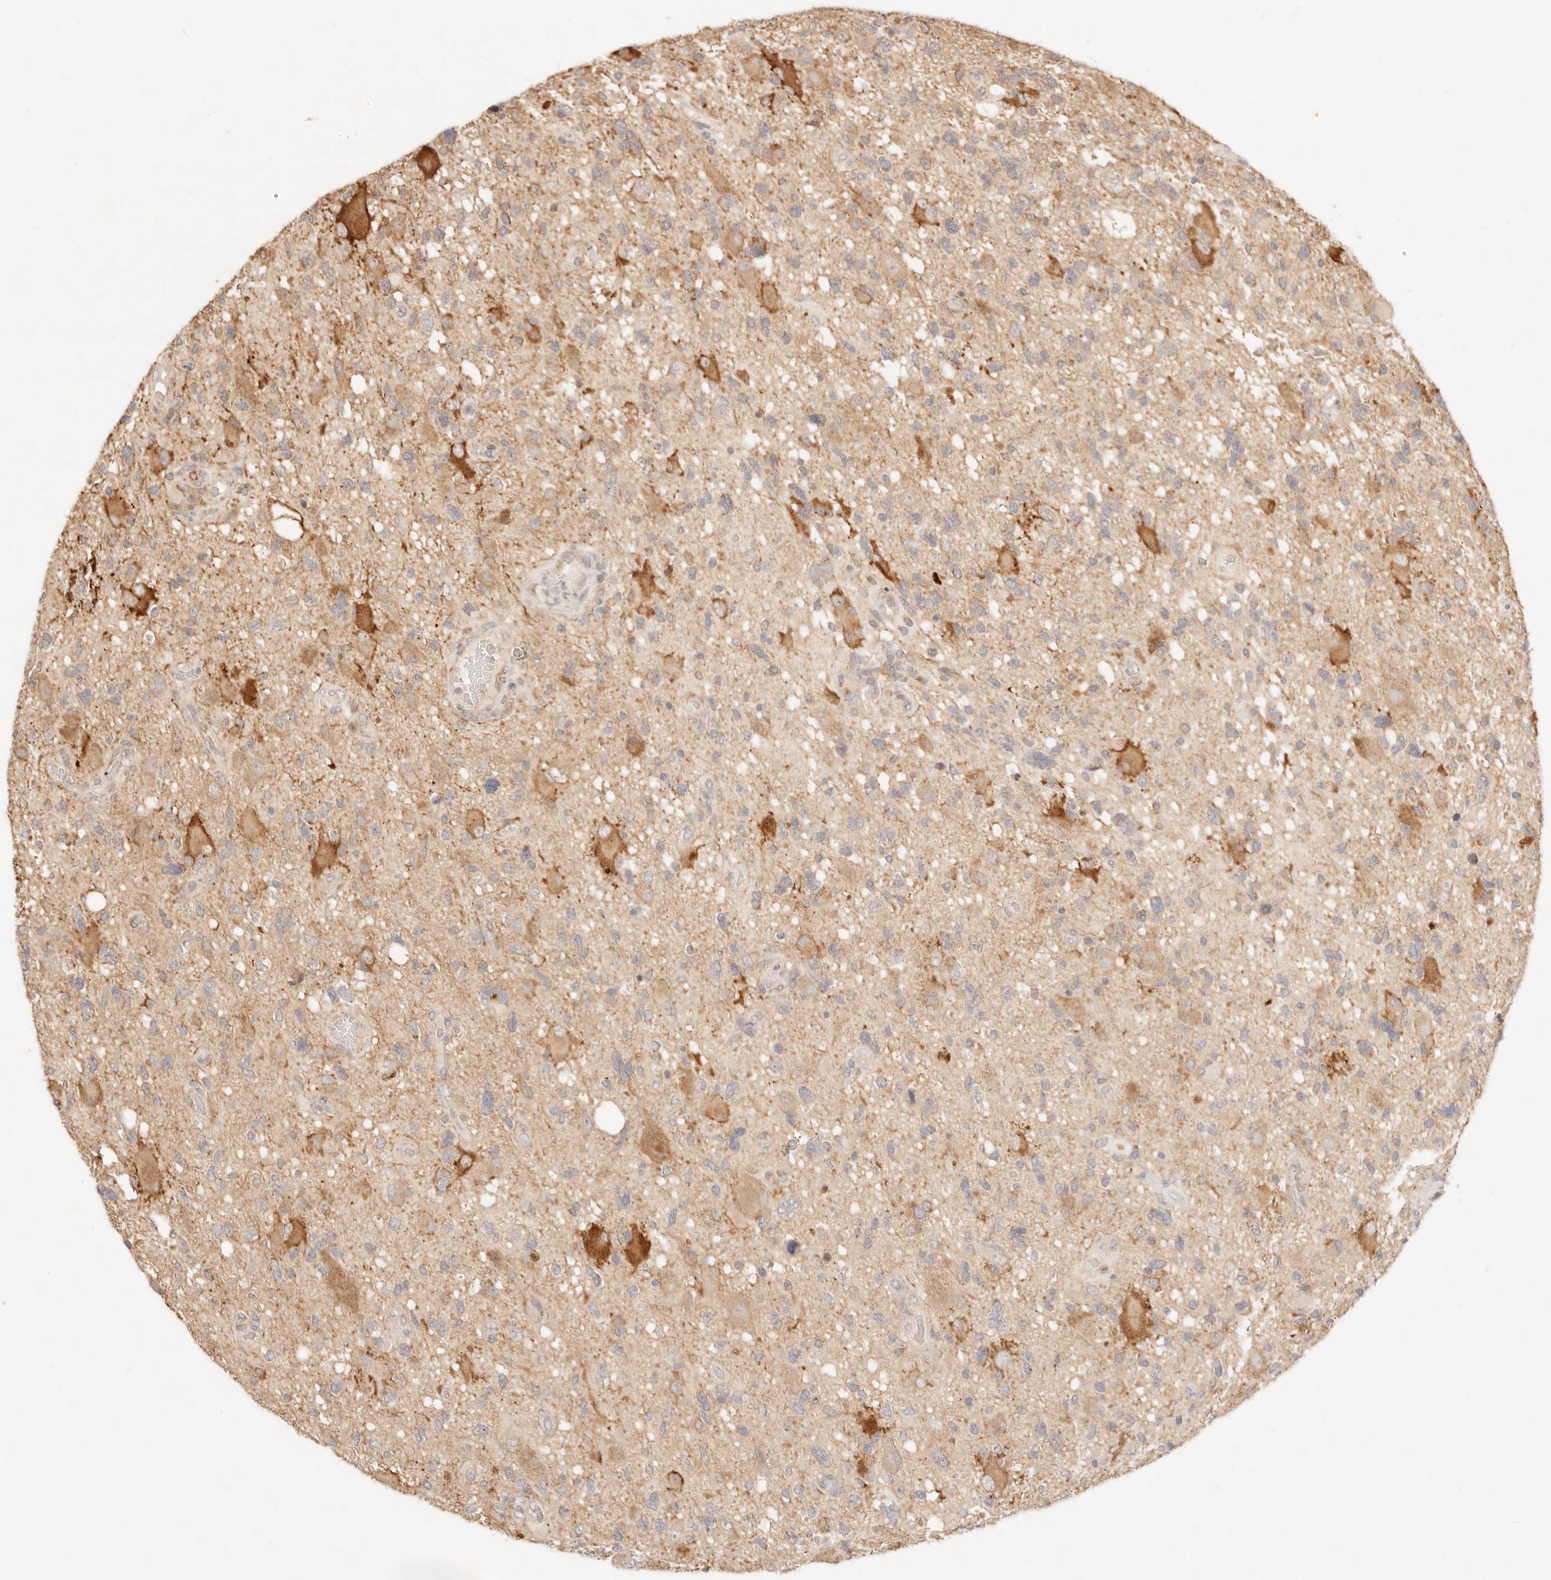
{"staining": {"intensity": "moderate", "quantity": "<25%", "location": "cytoplasmic/membranous"}, "tissue": "glioma", "cell_type": "Tumor cells", "image_type": "cancer", "snomed": [{"axis": "morphology", "description": "Glioma, malignant, High grade"}, {"axis": "topography", "description": "Brain"}], "caption": "Human malignant glioma (high-grade) stained with a brown dye exhibits moderate cytoplasmic/membranous positive expression in about <25% of tumor cells.", "gene": "RUBCNL", "patient": {"sex": "male", "age": 33}}